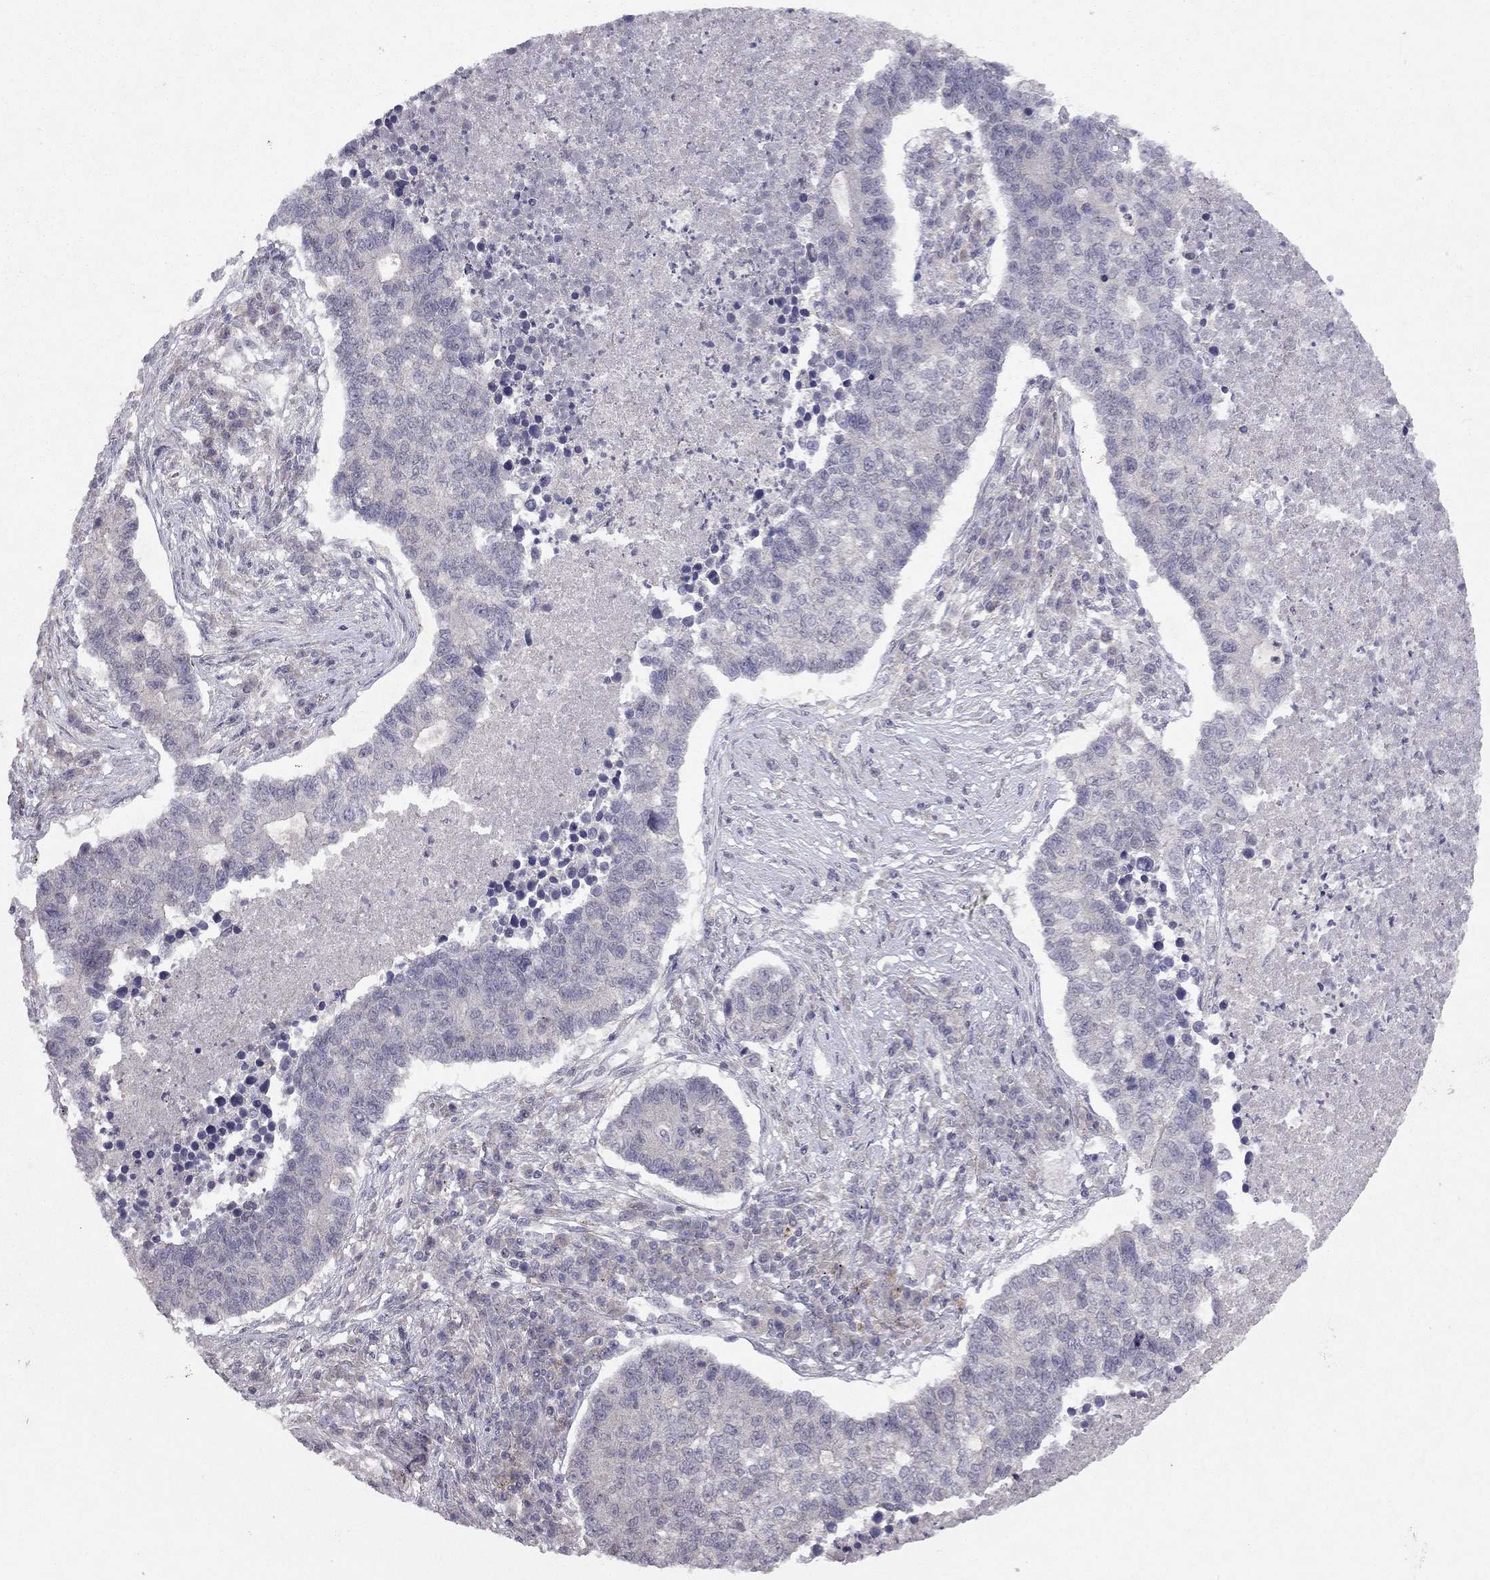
{"staining": {"intensity": "negative", "quantity": "none", "location": "none"}, "tissue": "lung cancer", "cell_type": "Tumor cells", "image_type": "cancer", "snomed": [{"axis": "morphology", "description": "Adenocarcinoma, NOS"}, {"axis": "topography", "description": "Lung"}], "caption": "Tumor cells are negative for protein expression in human lung adenocarcinoma. (DAB IHC, high magnification).", "gene": "ESR2", "patient": {"sex": "male", "age": 57}}